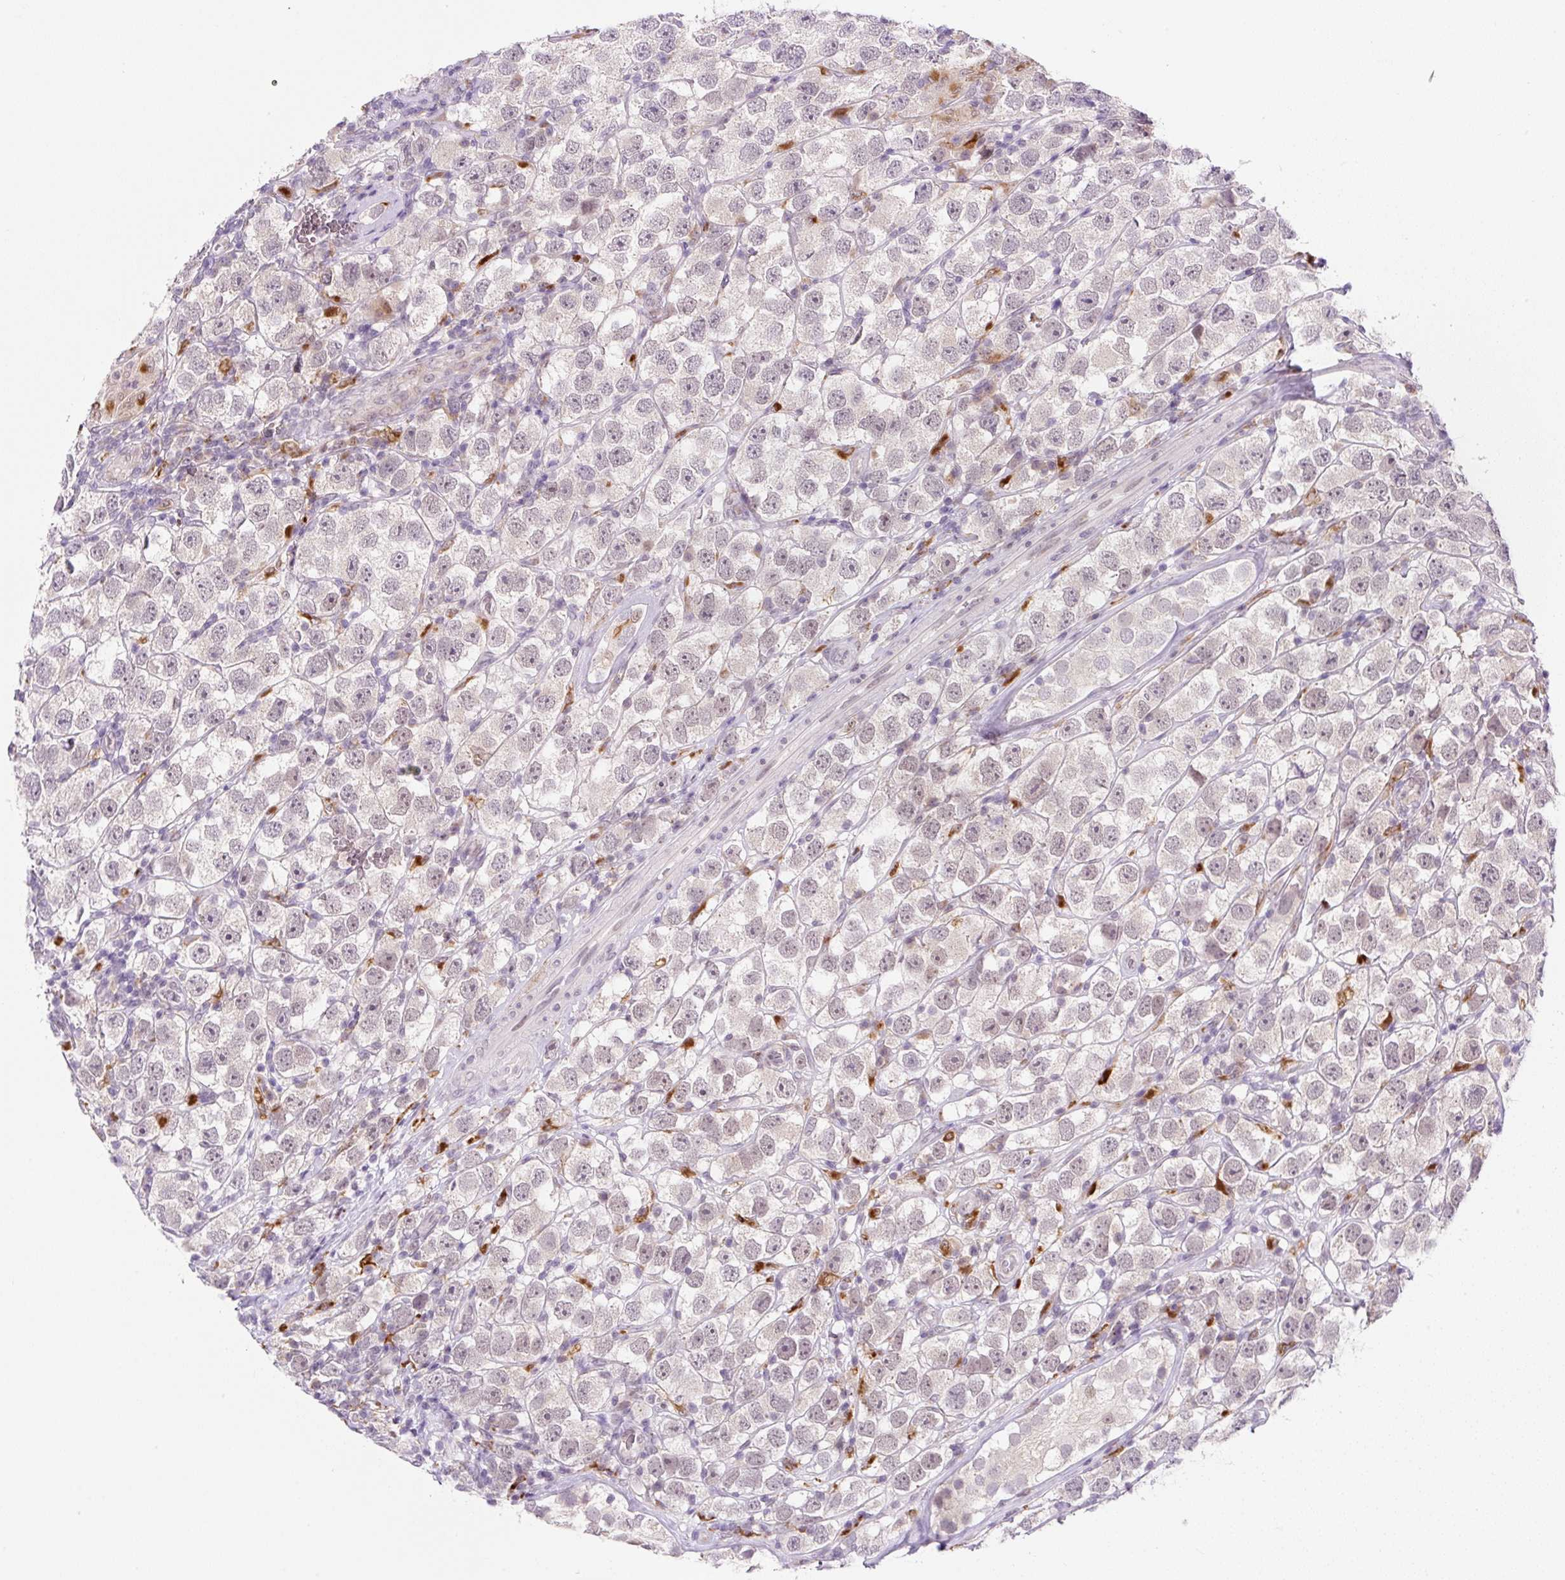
{"staining": {"intensity": "negative", "quantity": "none", "location": "none"}, "tissue": "testis cancer", "cell_type": "Tumor cells", "image_type": "cancer", "snomed": [{"axis": "morphology", "description": "Seminoma, NOS"}, {"axis": "topography", "description": "Testis"}], "caption": "The histopathology image exhibits no staining of tumor cells in seminoma (testis). The staining was performed using DAB (3,3'-diaminobenzidine) to visualize the protein expression in brown, while the nuclei were stained in blue with hematoxylin (Magnification: 20x).", "gene": "CEBPZOS", "patient": {"sex": "male", "age": 26}}